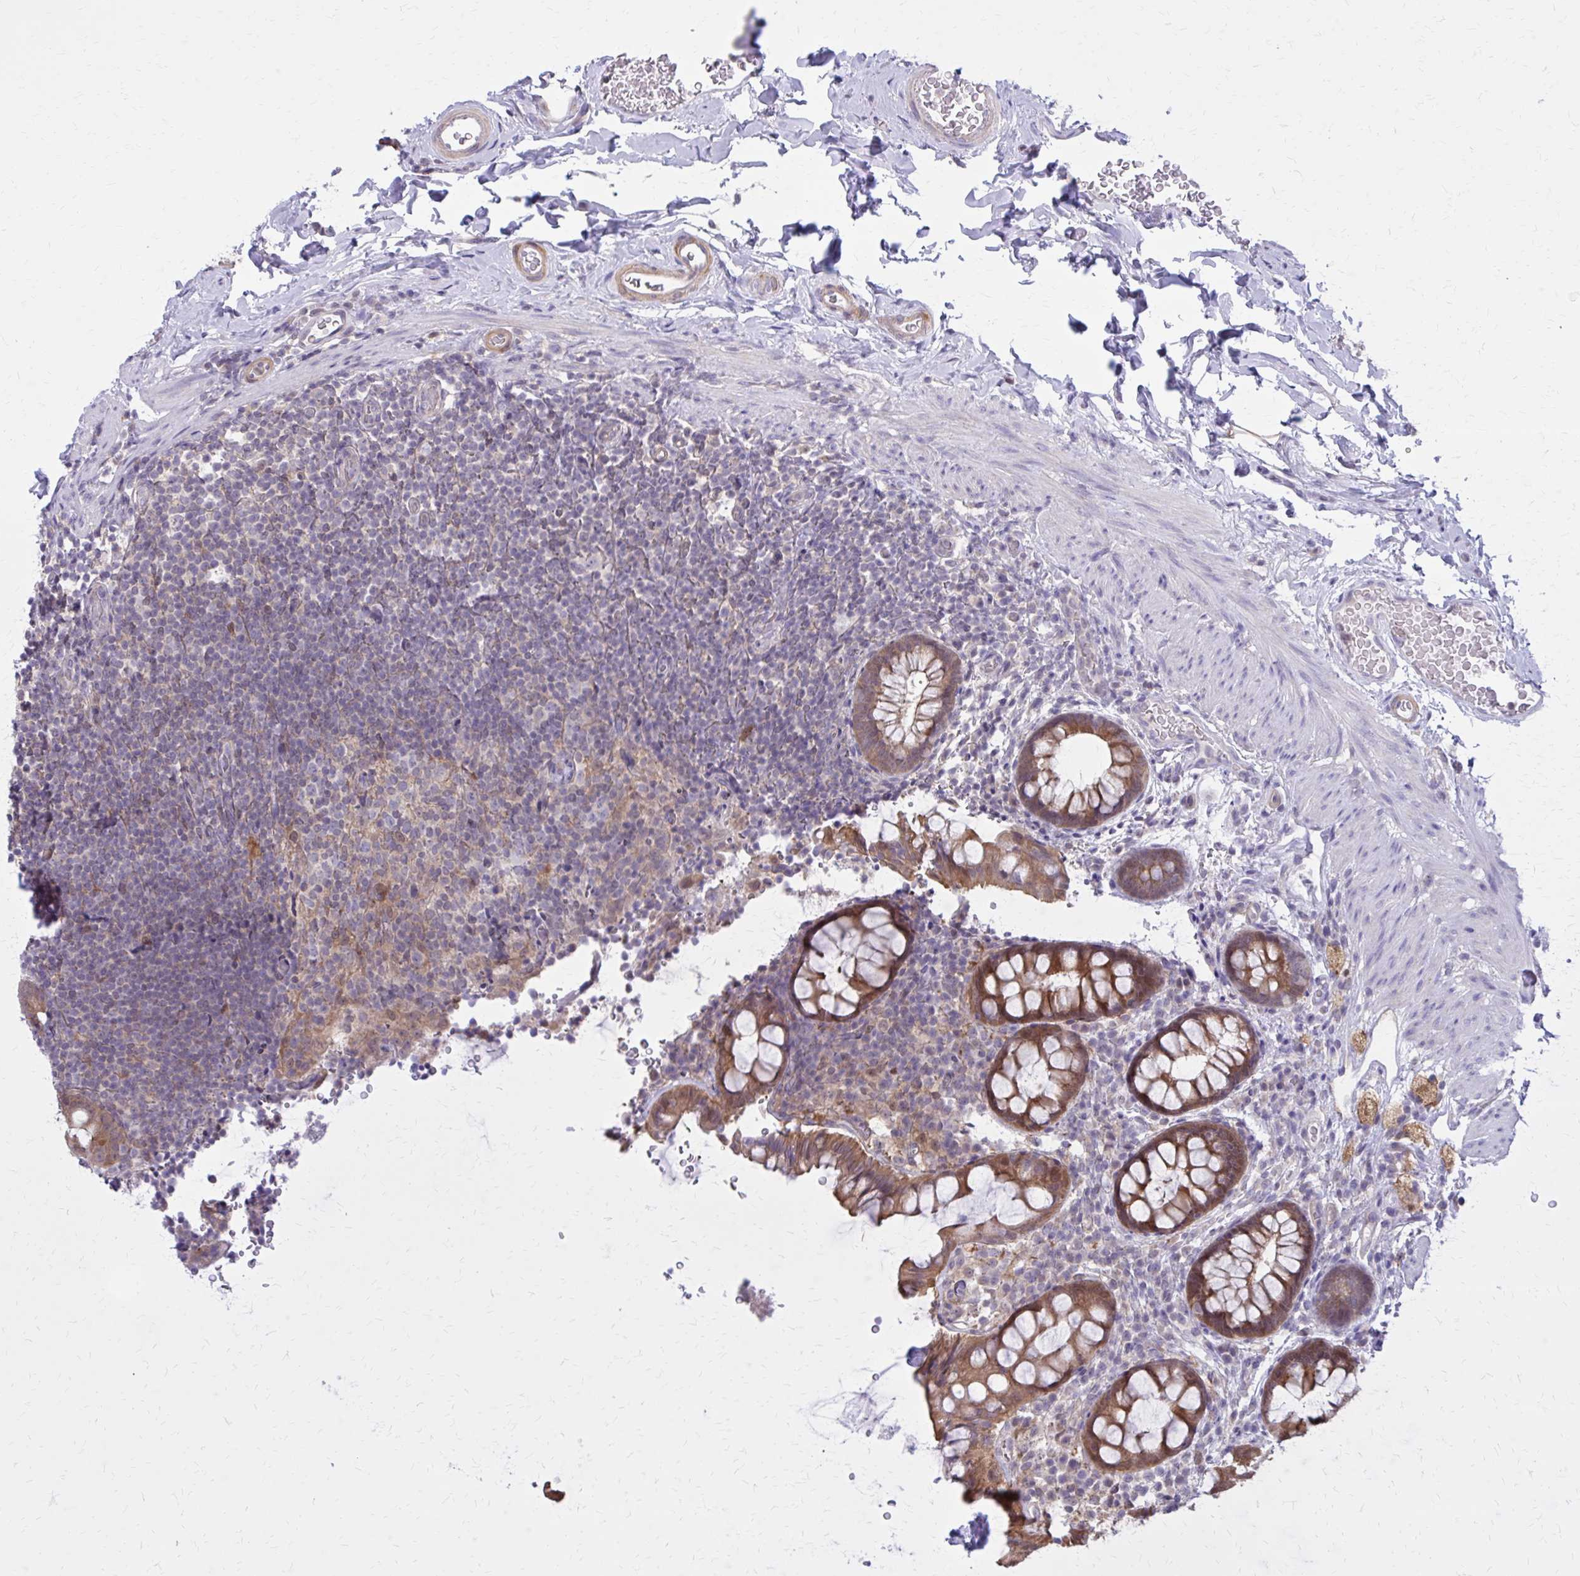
{"staining": {"intensity": "strong", "quantity": ">75%", "location": "cytoplasmic/membranous"}, "tissue": "rectum", "cell_type": "Glandular cells", "image_type": "normal", "snomed": [{"axis": "morphology", "description": "Normal tissue, NOS"}, {"axis": "topography", "description": "Rectum"}, {"axis": "topography", "description": "Peripheral nerve tissue"}], "caption": "Normal rectum shows strong cytoplasmic/membranous expression in about >75% of glandular cells.", "gene": "DBI", "patient": {"sex": "female", "age": 69}}